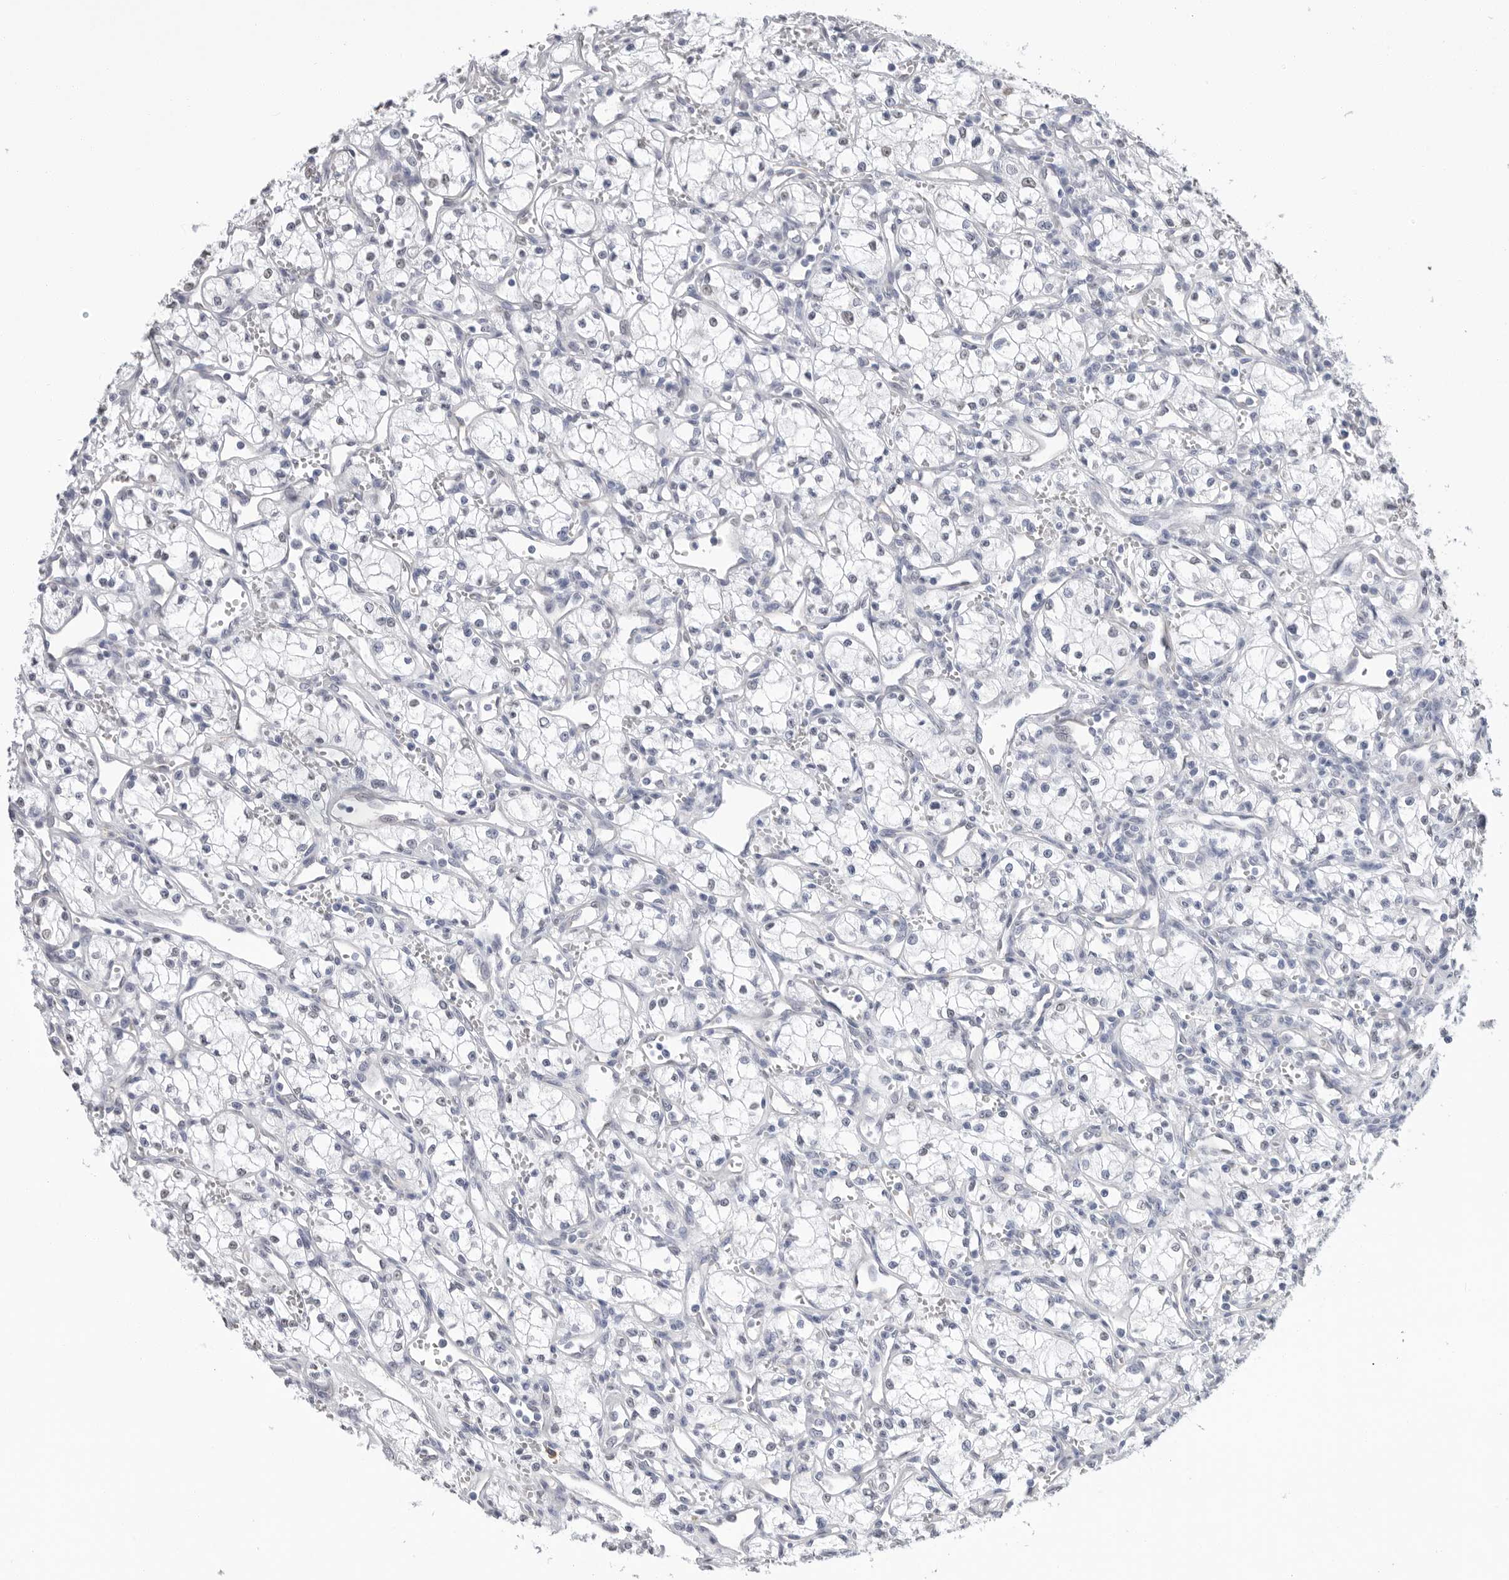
{"staining": {"intensity": "negative", "quantity": "none", "location": "none"}, "tissue": "renal cancer", "cell_type": "Tumor cells", "image_type": "cancer", "snomed": [{"axis": "morphology", "description": "Adenocarcinoma, NOS"}, {"axis": "topography", "description": "Kidney"}], "caption": "This is an IHC image of renal adenocarcinoma. There is no expression in tumor cells.", "gene": "ARHGEF10", "patient": {"sex": "male", "age": 59}}